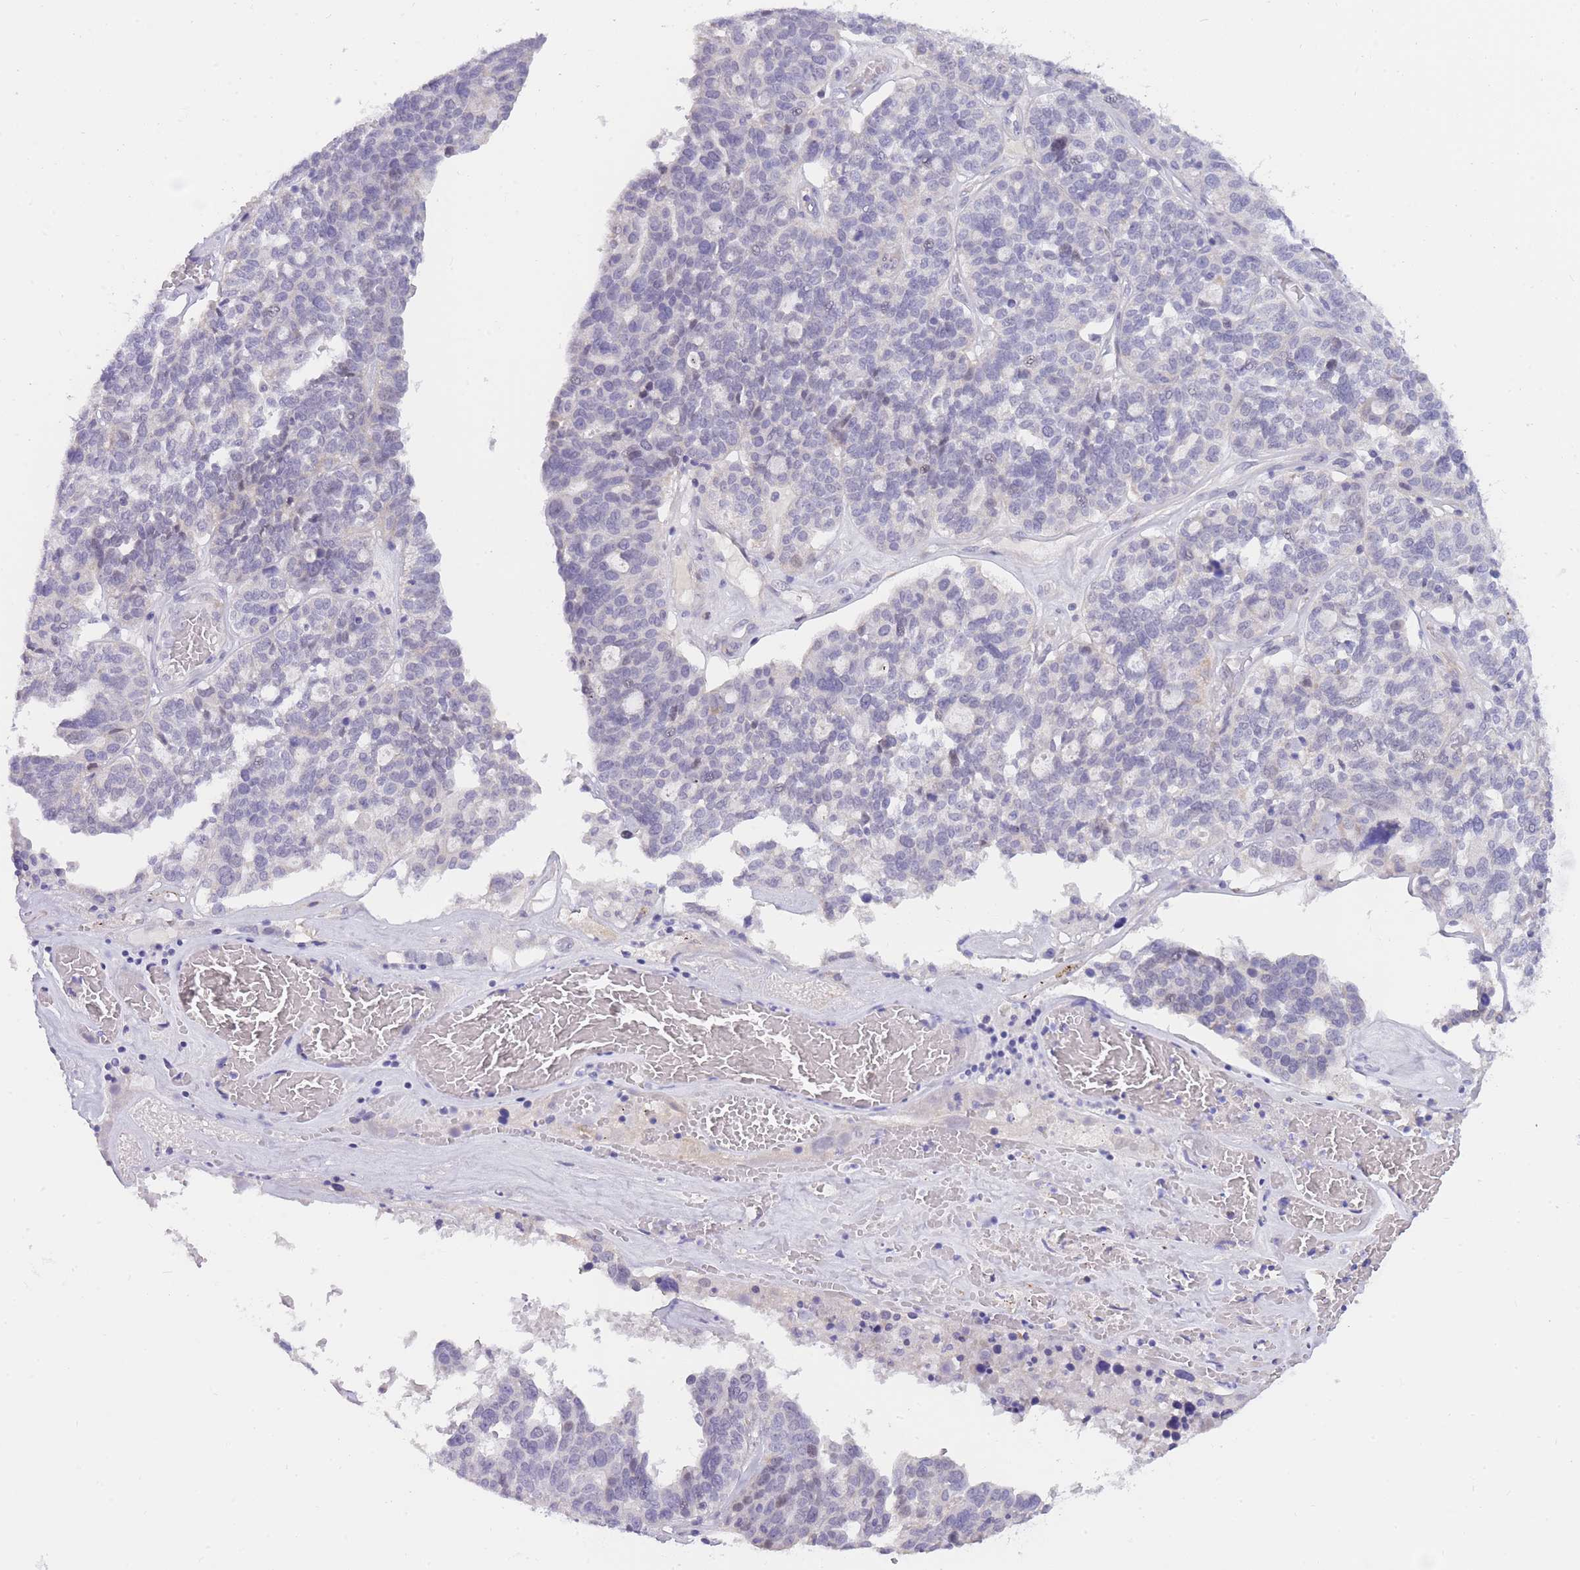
{"staining": {"intensity": "negative", "quantity": "none", "location": "none"}, "tissue": "ovarian cancer", "cell_type": "Tumor cells", "image_type": "cancer", "snomed": [{"axis": "morphology", "description": "Cystadenocarcinoma, serous, NOS"}, {"axis": "topography", "description": "Ovary"}], "caption": "The IHC photomicrograph has no significant positivity in tumor cells of ovarian cancer (serous cystadenocarcinoma) tissue.", "gene": "PRR23B", "patient": {"sex": "female", "age": 59}}